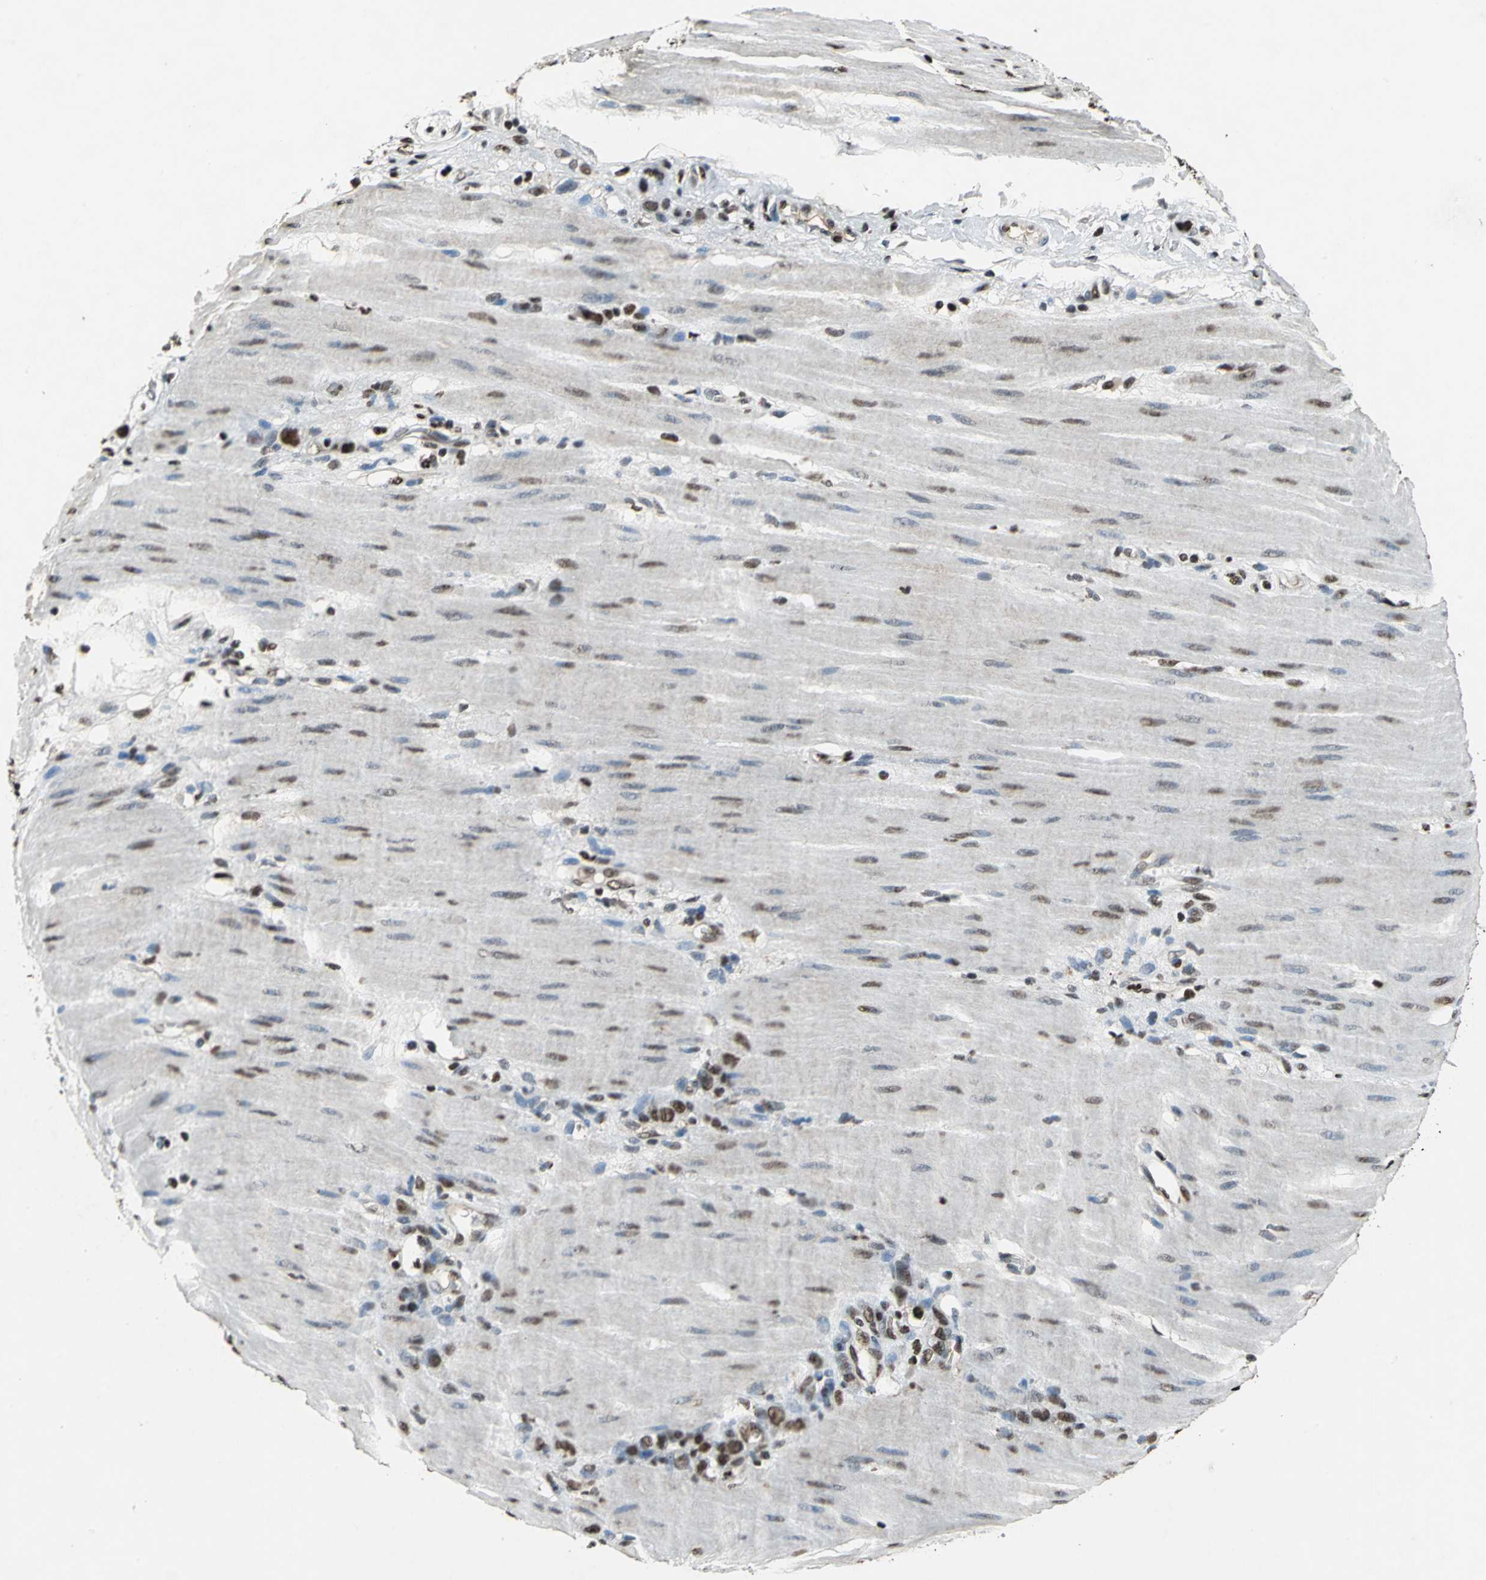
{"staining": {"intensity": "strong", "quantity": ">75%", "location": "nuclear"}, "tissue": "stomach cancer", "cell_type": "Tumor cells", "image_type": "cancer", "snomed": [{"axis": "morphology", "description": "Adenocarcinoma, NOS"}, {"axis": "topography", "description": "Stomach"}], "caption": "Immunohistochemical staining of human adenocarcinoma (stomach) reveals high levels of strong nuclear protein staining in approximately >75% of tumor cells.", "gene": "ANP32A", "patient": {"sex": "male", "age": 82}}